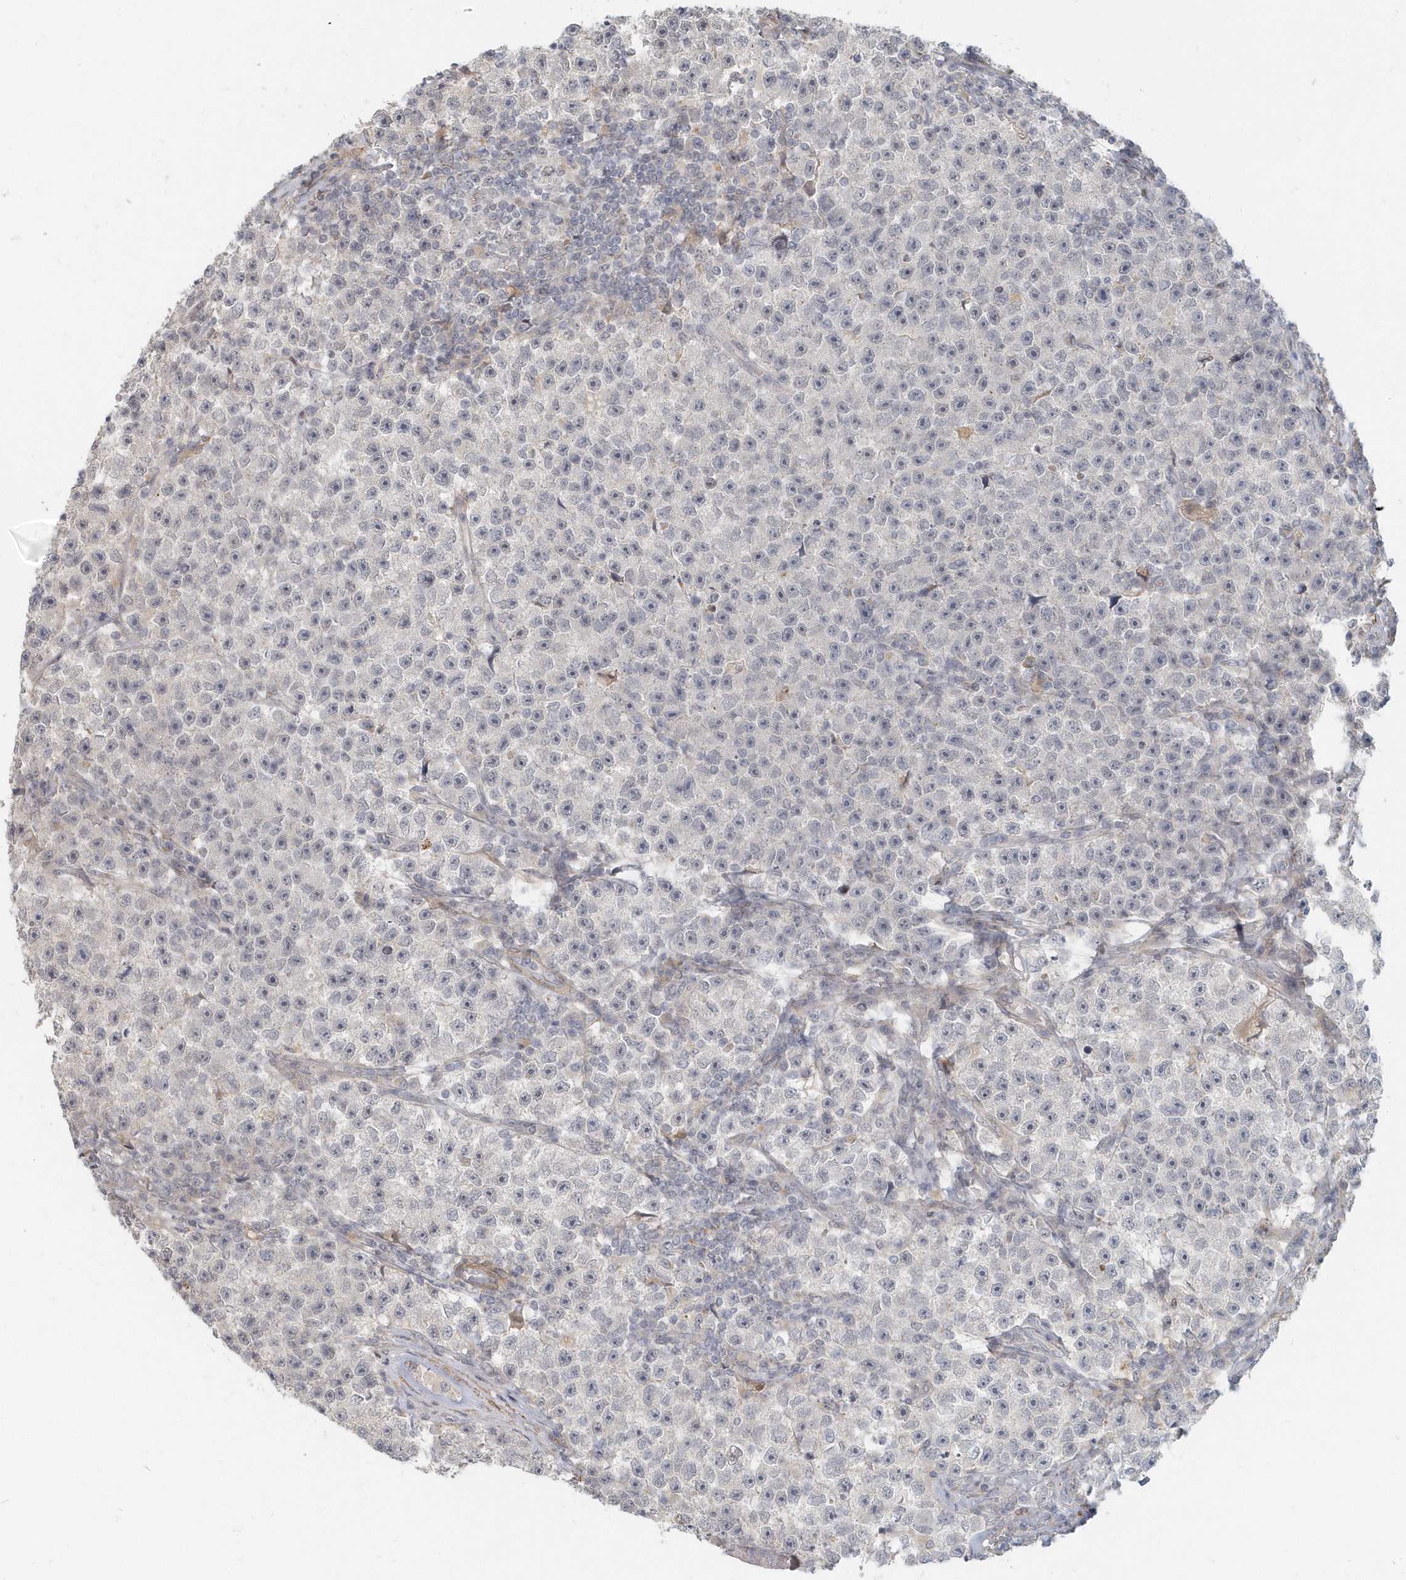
{"staining": {"intensity": "negative", "quantity": "none", "location": "none"}, "tissue": "testis cancer", "cell_type": "Tumor cells", "image_type": "cancer", "snomed": [{"axis": "morphology", "description": "Seminoma, NOS"}, {"axis": "topography", "description": "Testis"}], "caption": "High power microscopy photomicrograph of an immunohistochemistry (IHC) image of testis cancer (seminoma), revealing no significant expression in tumor cells.", "gene": "NAPB", "patient": {"sex": "male", "age": 22}}